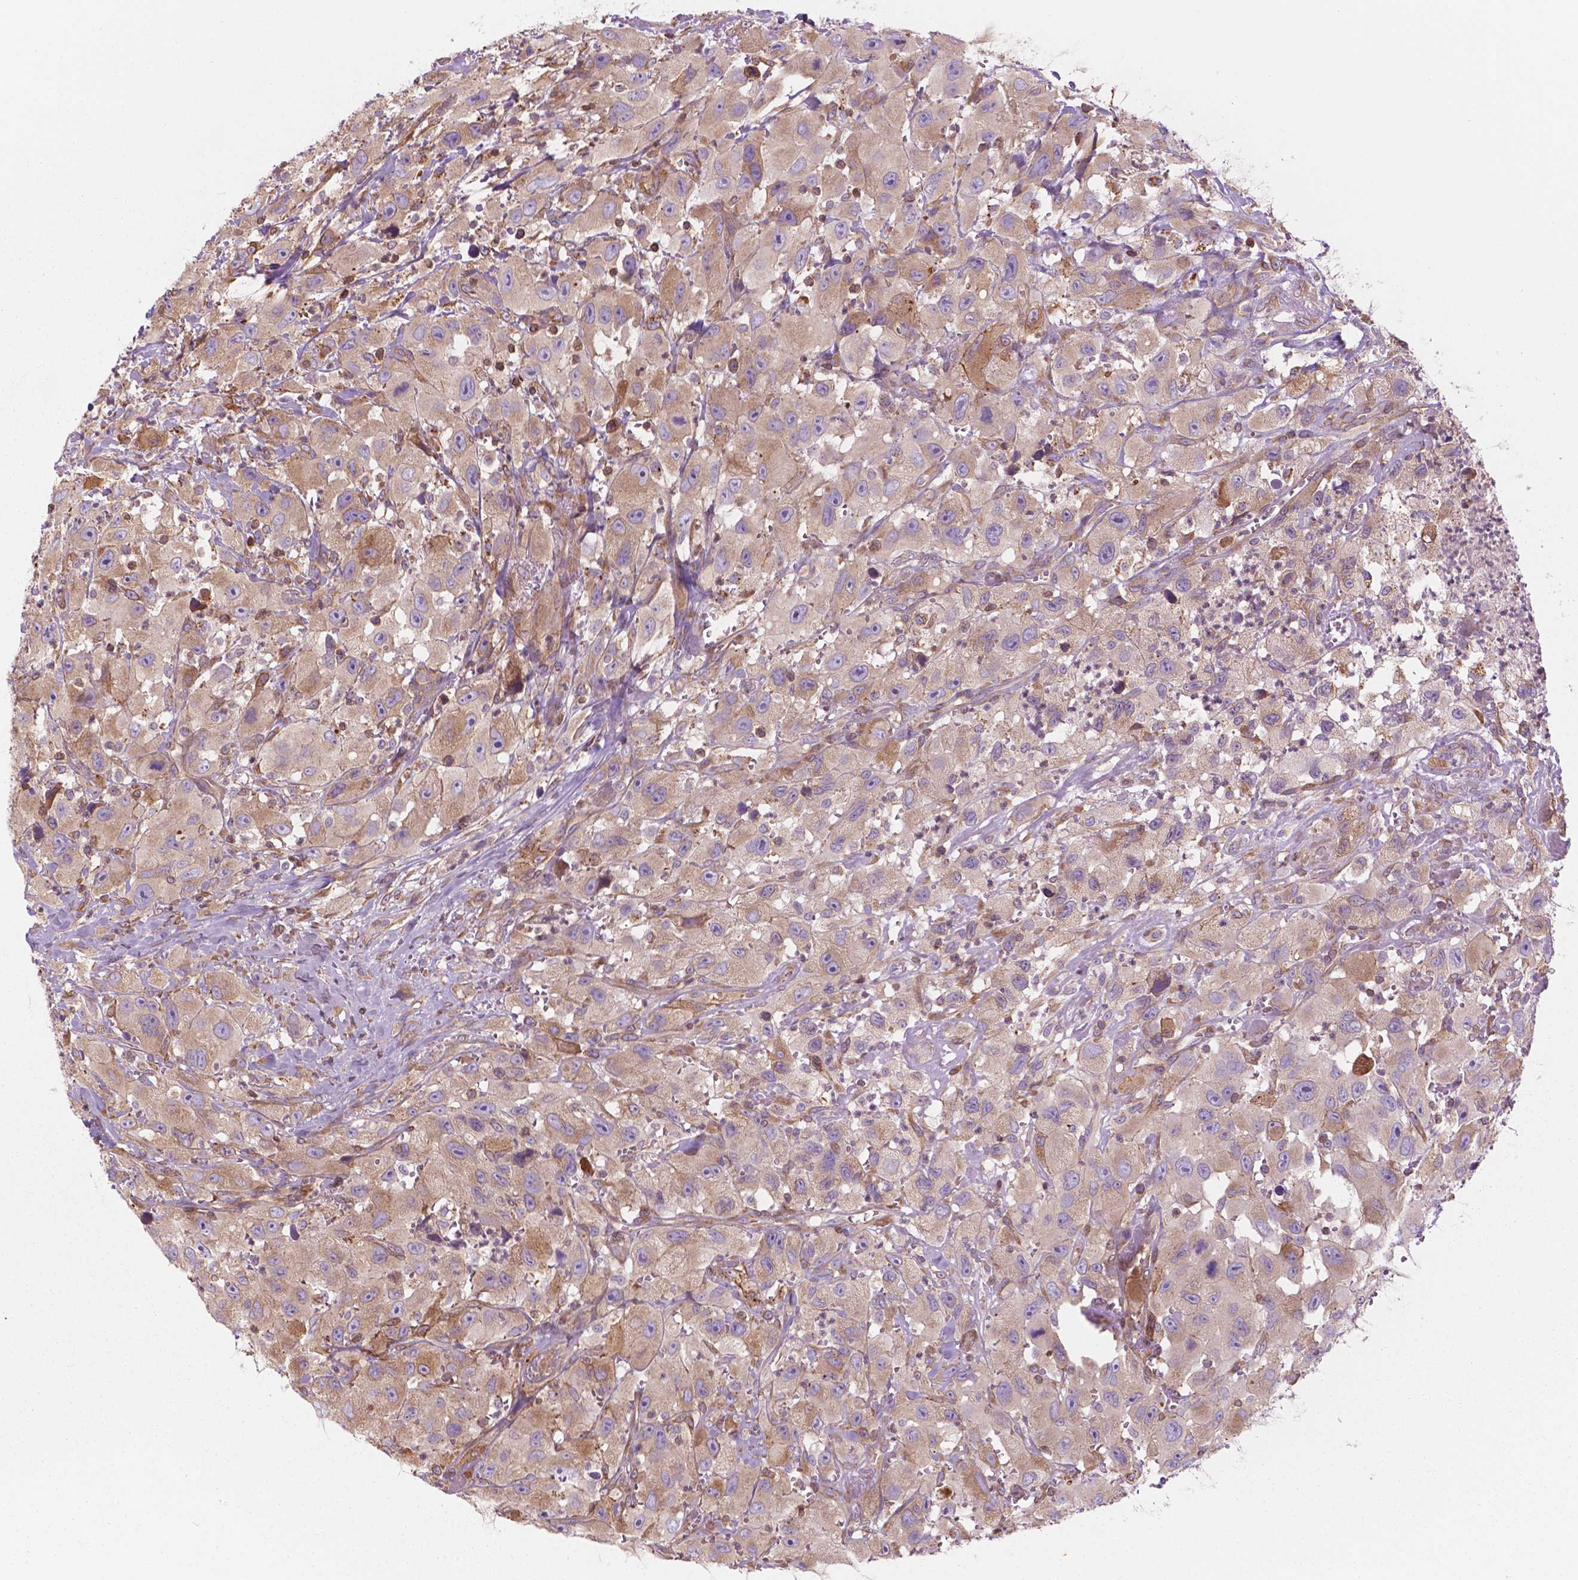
{"staining": {"intensity": "weak", "quantity": ">75%", "location": "cytoplasmic/membranous"}, "tissue": "head and neck cancer", "cell_type": "Tumor cells", "image_type": "cancer", "snomed": [{"axis": "morphology", "description": "Squamous cell carcinoma, NOS"}, {"axis": "morphology", "description": "Squamous cell carcinoma, metastatic, NOS"}, {"axis": "topography", "description": "Oral tissue"}, {"axis": "topography", "description": "Head-Neck"}], "caption": "About >75% of tumor cells in human metastatic squamous cell carcinoma (head and neck) exhibit weak cytoplasmic/membranous protein positivity as visualized by brown immunohistochemical staining.", "gene": "SURF4", "patient": {"sex": "female", "age": 85}}